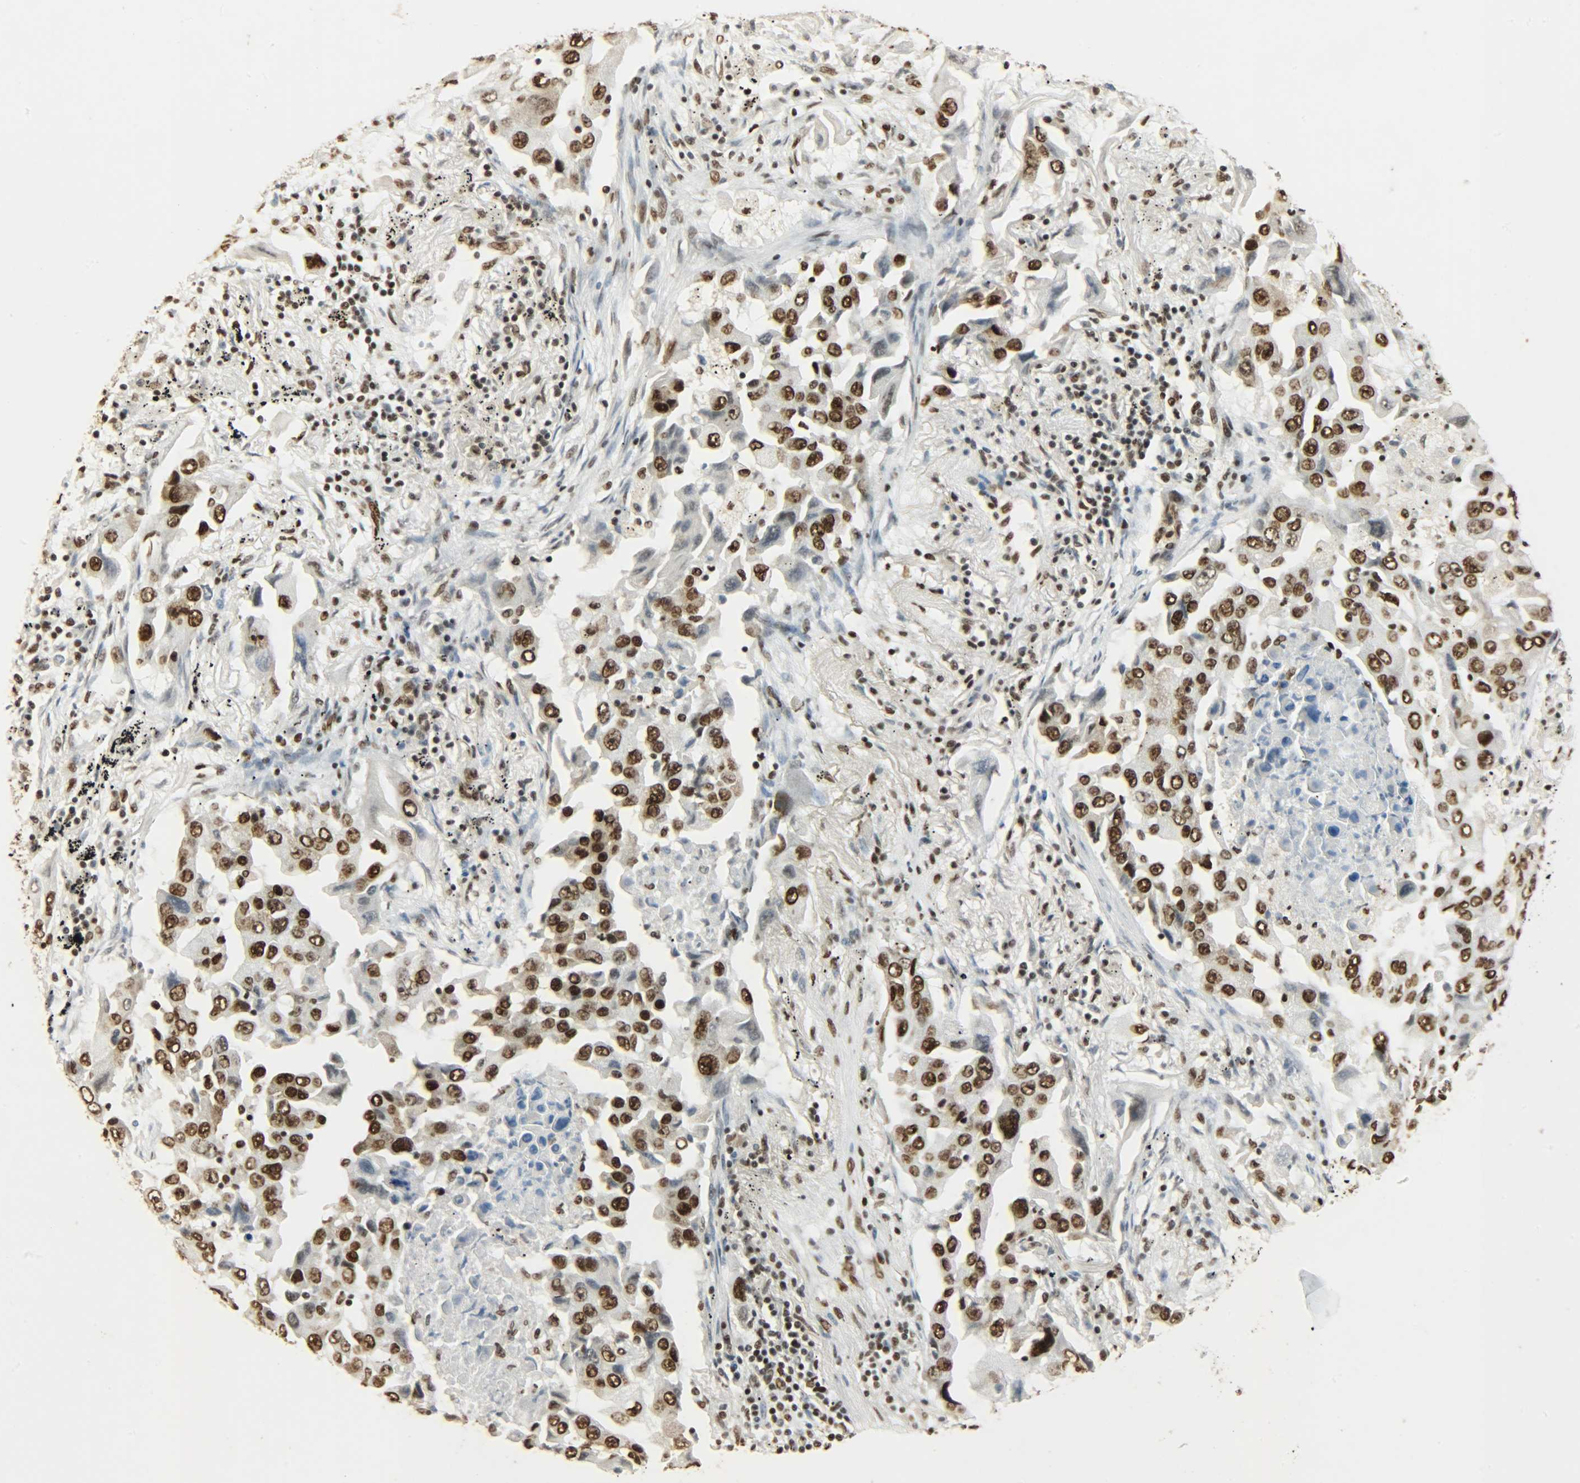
{"staining": {"intensity": "strong", "quantity": ">75%", "location": "nuclear"}, "tissue": "lung cancer", "cell_type": "Tumor cells", "image_type": "cancer", "snomed": [{"axis": "morphology", "description": "Adenocarcinoma, NOS"}, {"axis": "topography", "description": "Lung"}], "caption": "An immunohistochemistry micrograph of neoplastic tissue is shown. Protein staining in brown shows strong nuclear positivity in lung cancer within tumor cells. The staining is performed using DAB (3,3'-diaminobenzidine) brown chromogen to label protein expression. The nuclei are counter-stained blue using hematoxylin.", "gene": "KHDRBS1", "patient": {"sex": "female", "age": 65}}